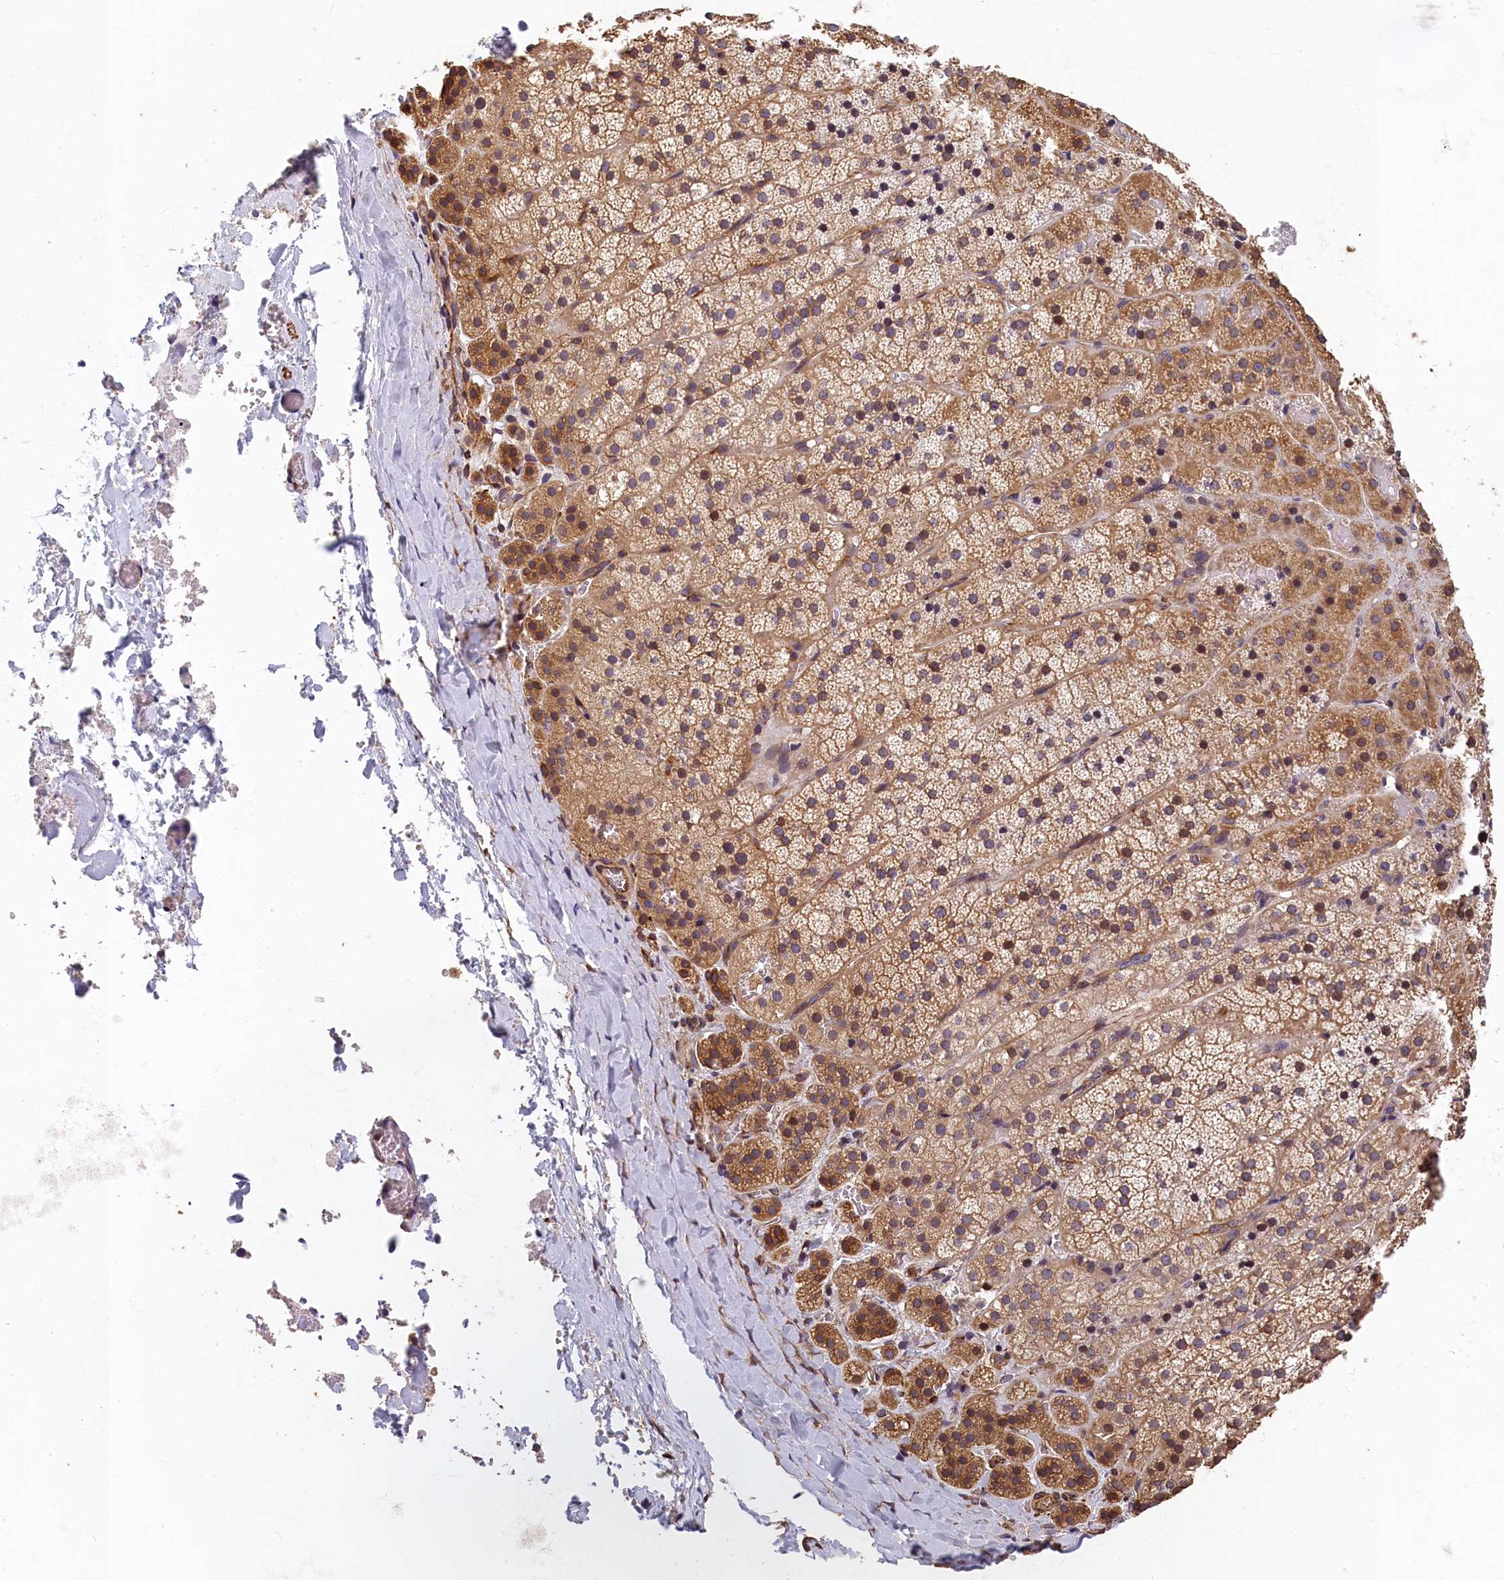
{"staining": {"intensity": "moderate", "quantity": "25%-75%", "location": "cytoplasmic/membranous"}, "tissue": "adrenal gland", "cell_type": "Glandular cells", "image_type": "normal", "snomed": [{"axis": "morphology", "description": "Normal tissue, NOS"}, {"axis": "topography", "description": "Adrenal gland"}], "caption": "Brown immunohistochemical staining in benign human adrenal gland reveals moderate cytoplasmic/membranous positivity in approximately 25%-75% of glandular cells. The staining was performed using DAB to visualize the protein expression in brown, while the nuclei were stained in blue with hematoxylin (Magnification: 20x).", "gene": "TMEM116", "patient": {"sex": "female", "age": 44}}